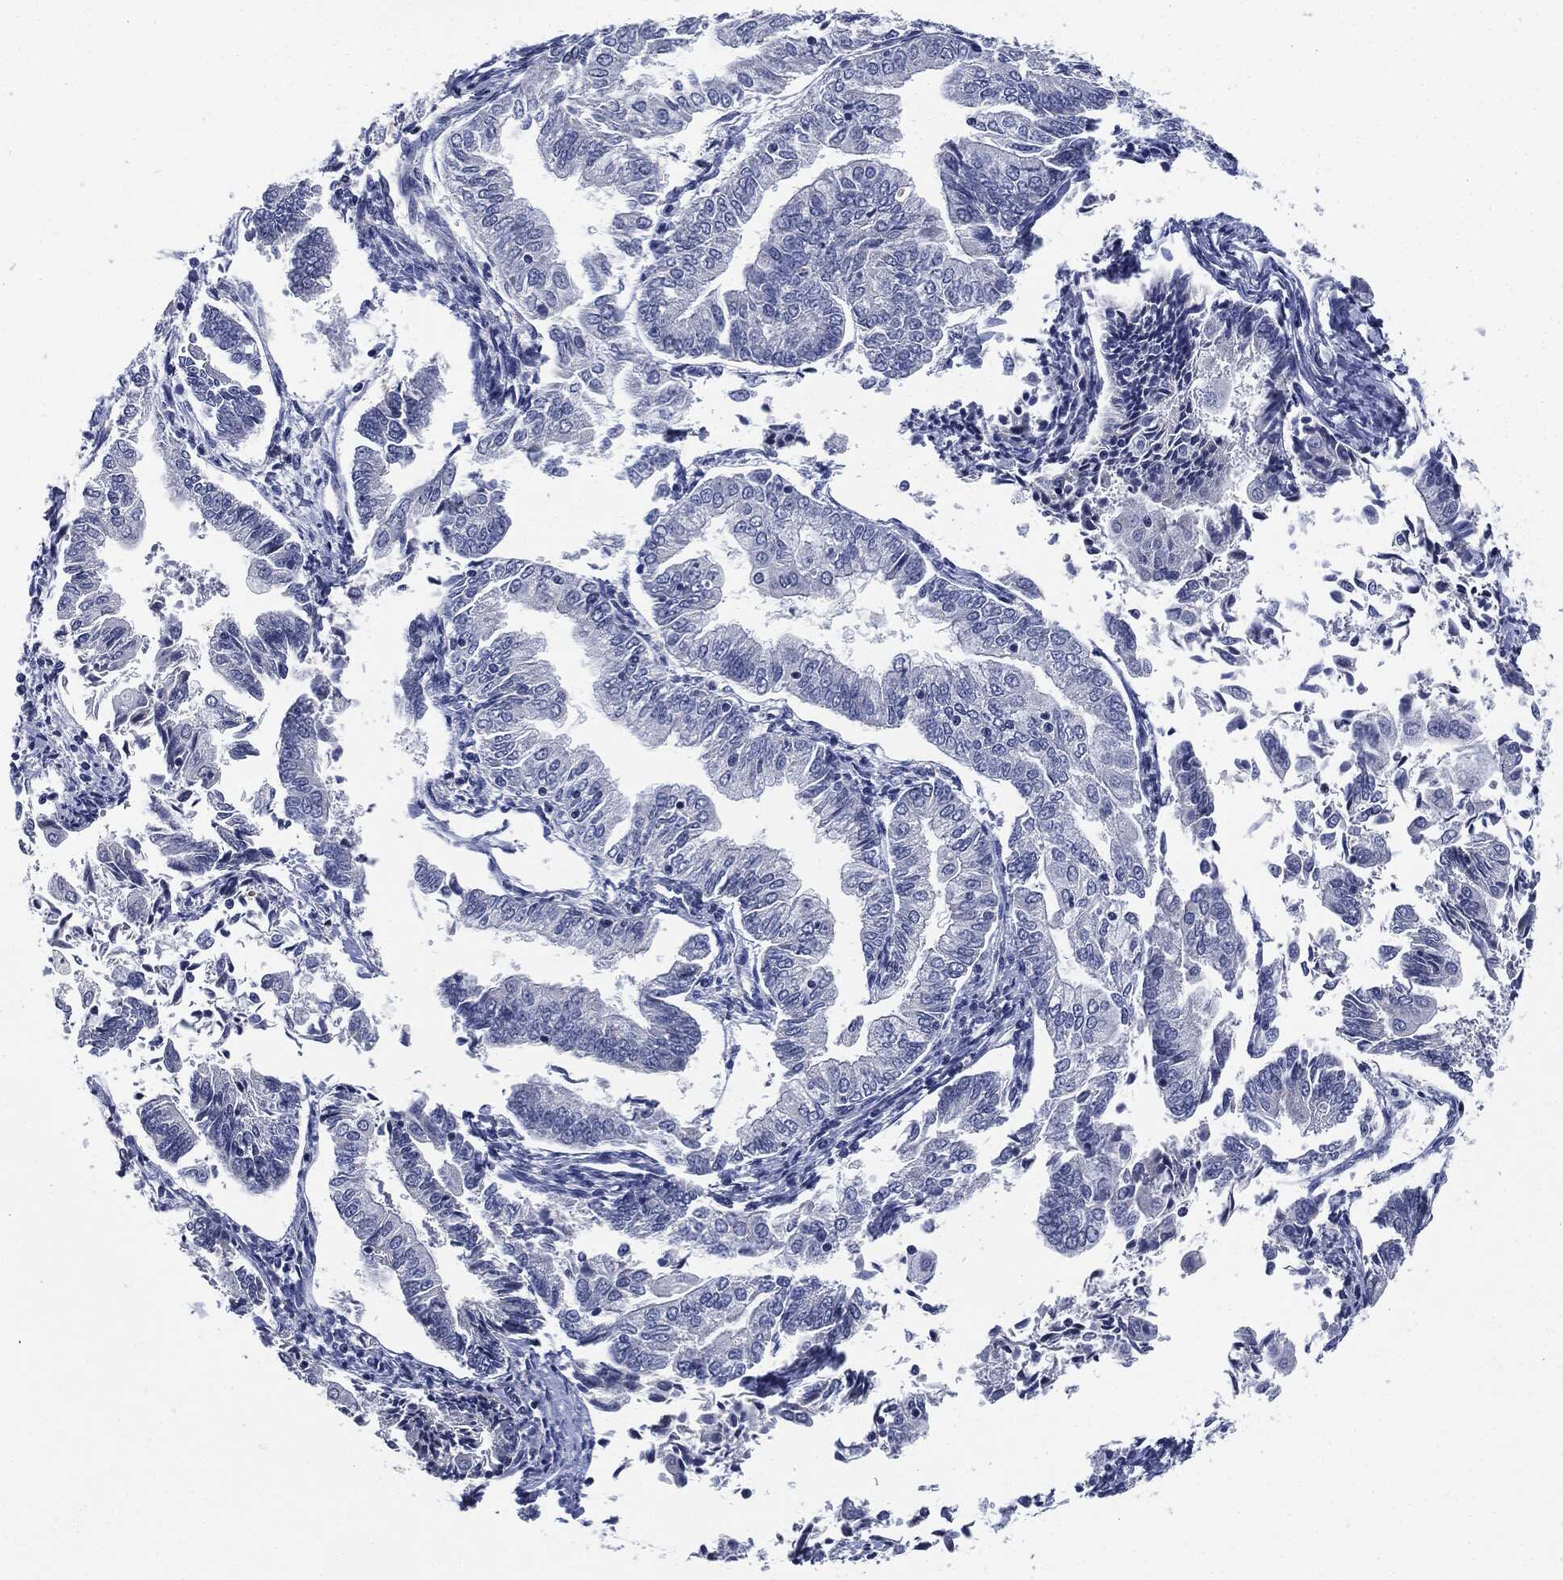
{"staining": {"intensity": "negative", "quantity": "none", "location": "none"}, "tissue": "endometrial cancer", "cell_type": "Tumor cells", "image_type": "cancer", "snomed": [{"axis": "morphology", "description": "Adenocarcinoma, NOS"}, {"axis": "topography", "description": "Endometrium"}], "caption": "A high-resolution micrograph shows IHC staining of endometrial adenocarcinoma, which demonstrates no significant positivity in tumor cells. The staining is performed using DAB (3,3'-diaminobenzidine) brown chromogen with nuclei counter-stained in using hematoxylin.", "gene": "SIGLEC9", "patient": {"sex": "female", "age": 56}}